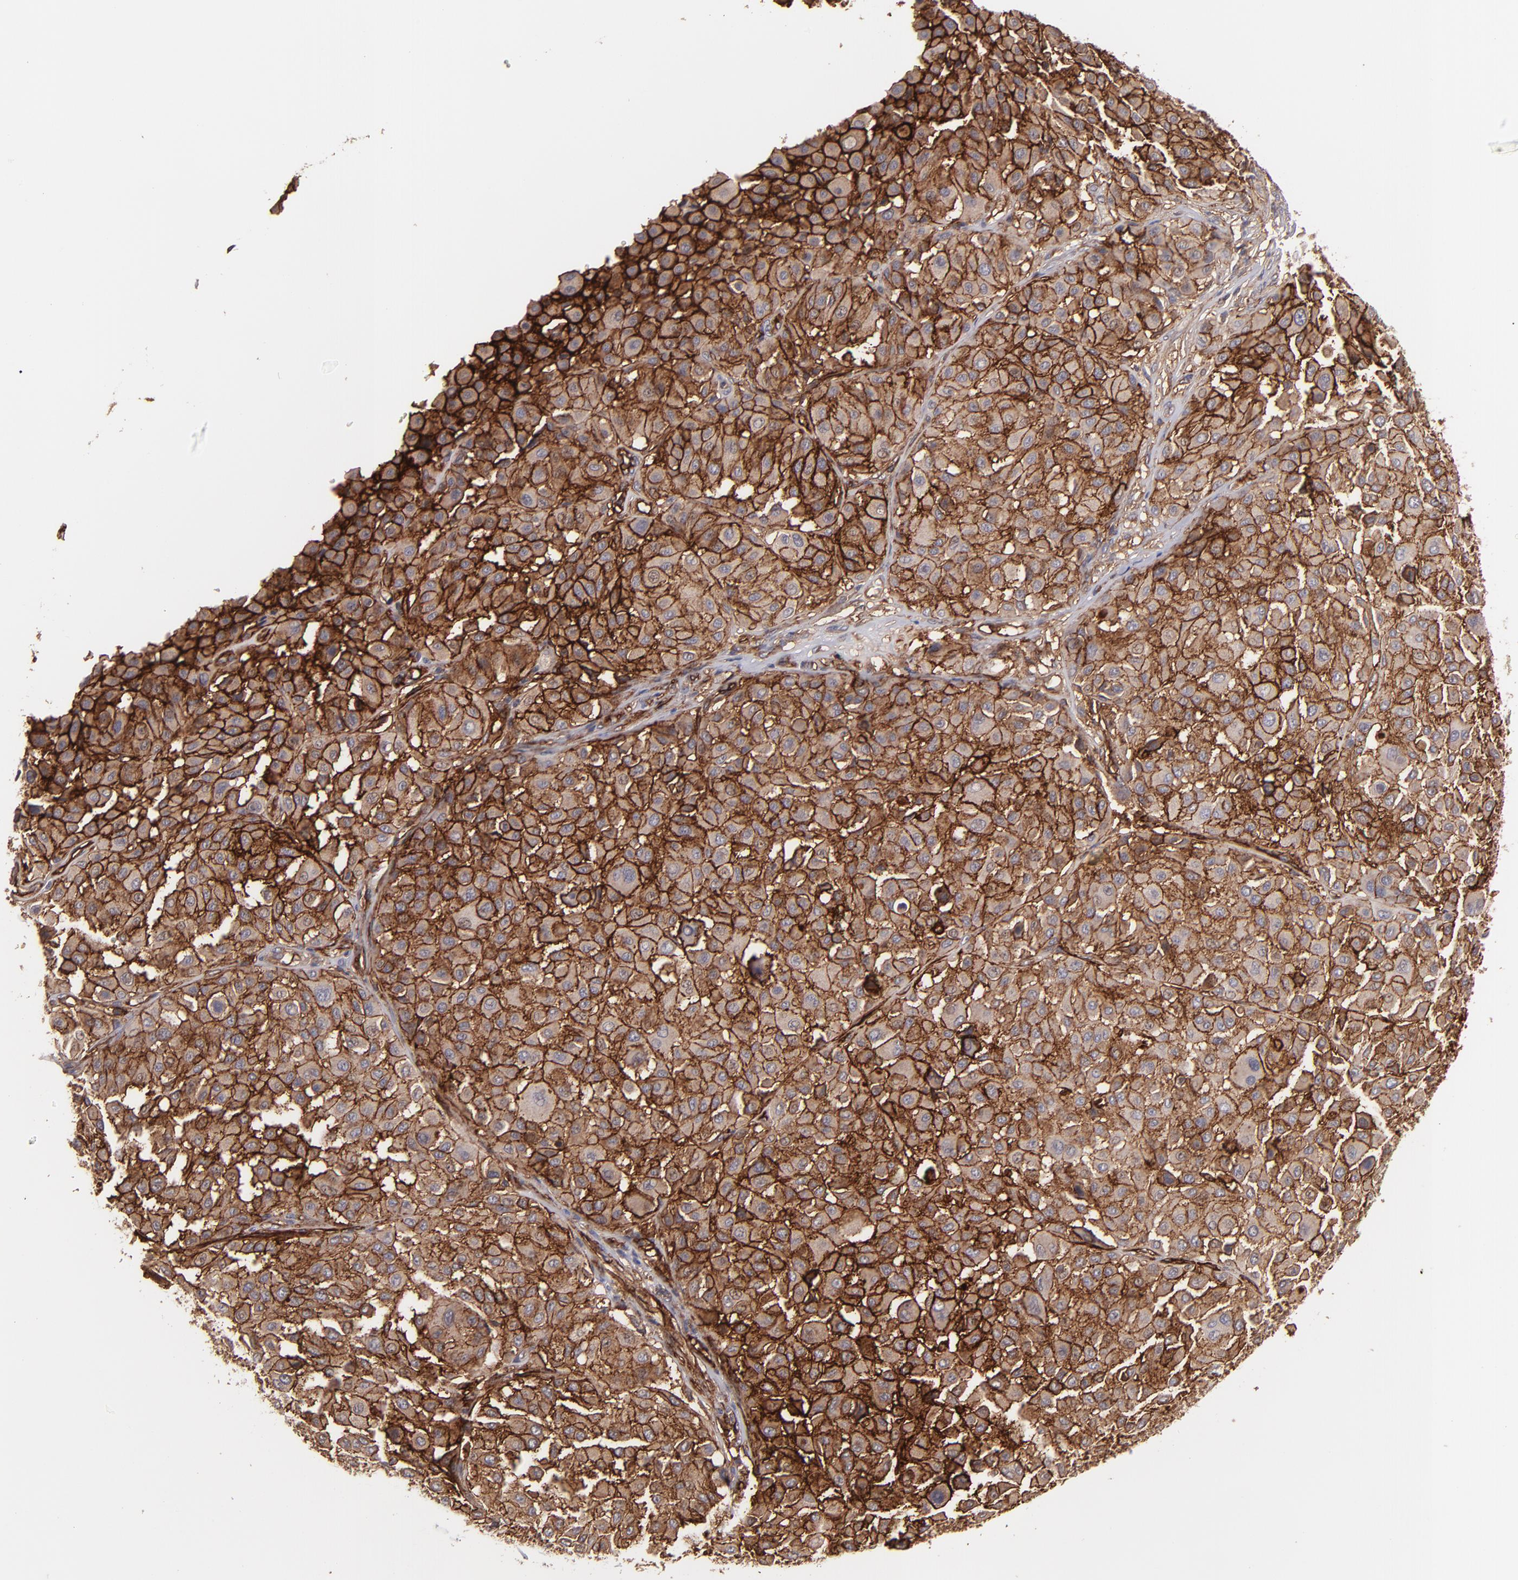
{"staining": {"intensity": "strong", "quantity": ">75%", "location": "cytoplasmic/membranous"}, "tissue": "melanoma", "cell_type": "Tumor cells", "image_type": "cancer", "snomed": [{"axis": "morphology", "description": "Malignant melanoma, Metastatic site"}, {"axis": "topography", "description": "Soft tissue"}], "caption": "Melanoma stained for a protein demonstrates strong cytoplasmic/membranous positivity in tumor cells.", "gene": "ICAM1", "patient": {"sex": "male", "age": 41}}